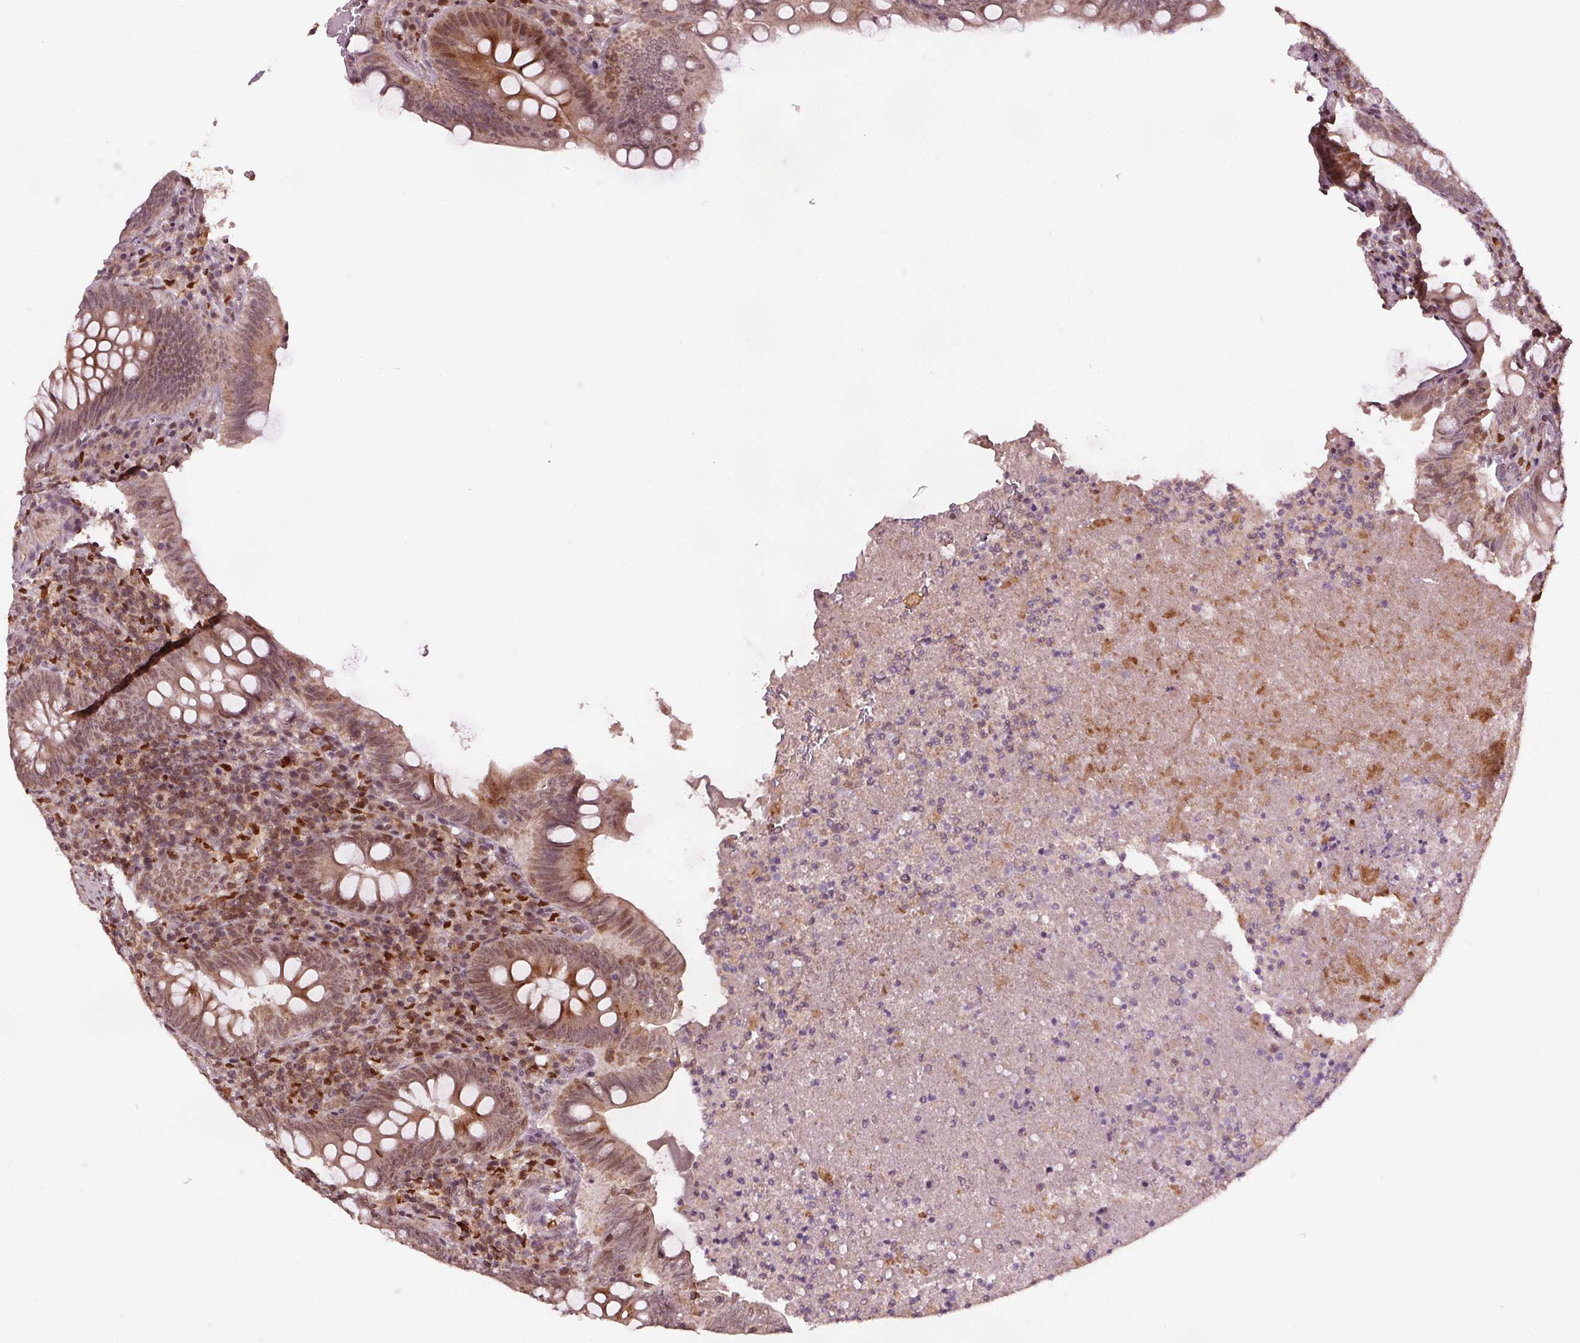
{"staining": {"intensity": "moderate", "quantity": ">75%", "location": "cytoplasmic/membranous,nuclear"}, "tissue": "appendix", "cell_type": "Glandular cells", "image_type": "normal", "snomed": [{"axis": "morphology", "description": "Normal tissue, NOS"}, {"axis": "topography", "description": "Appendix"}], "caption": "Human appendix stained with a brown dye displays moderate cytoplasmic/membranous,nuclear positive expression in about >75% of glandular cells.", "gene": "DDX11", "patient": {"sex": "male", "age": 47}}